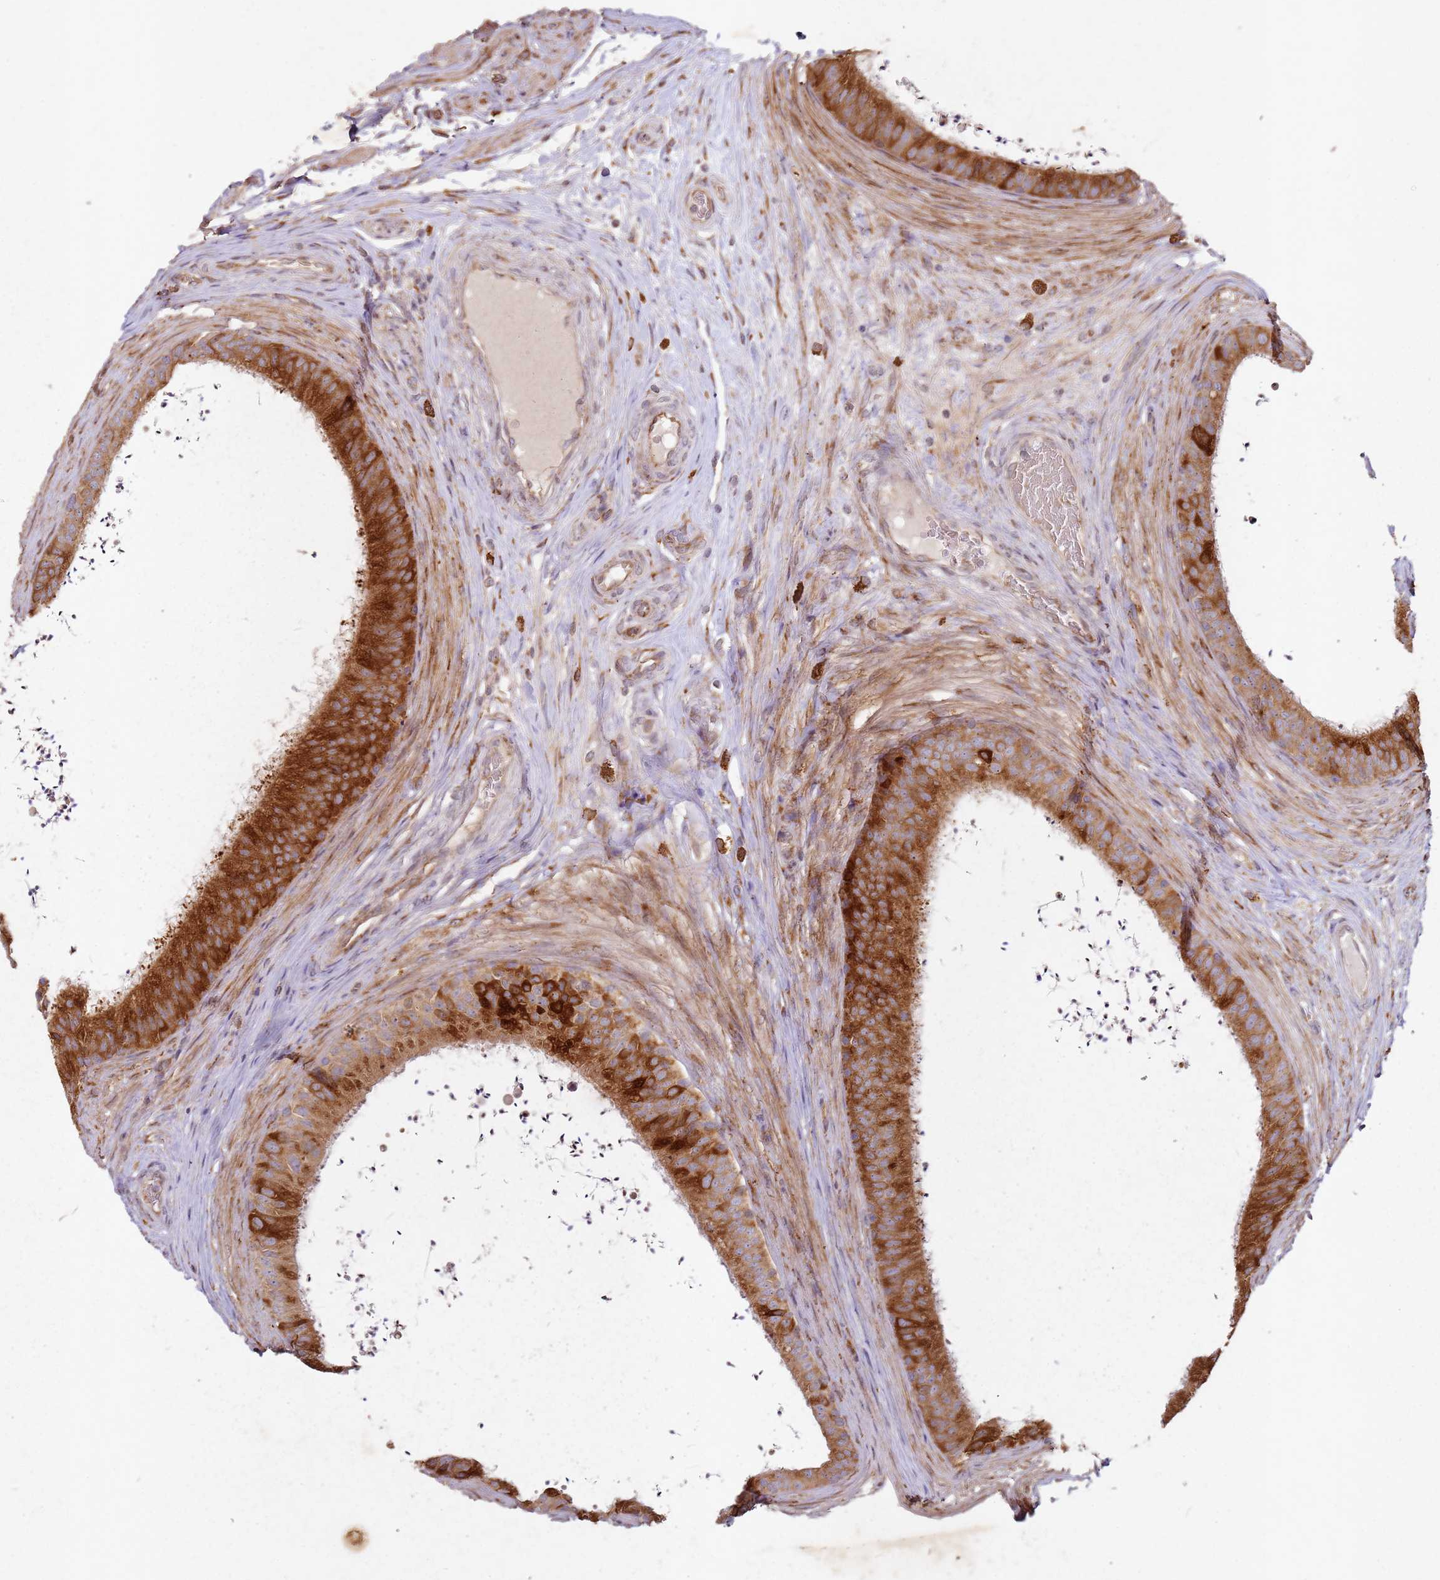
{"staining": {"intensity": "strong", "quantity": "25%-75%", "location": "cytoplasmic/membranous"}, "tissue": "epididymis", "cell_type": "Glandular cells", "image_type": "normal", "snomed": [{"axis": "morphology", "description": "Normal tissue, NOS"}, {"axis": "topography", "description": "Testis"}, {"axis": "topography", "description": "Epididymis"}], "caption": "This image shows immunohistochemistry staining of benign human epididymis, with high strong cytoplasmic/membranous expression in about 25%-75% of glandular cells.", "gene": "ARFRP1", "patient": {"sex": "male", "age": 41}}